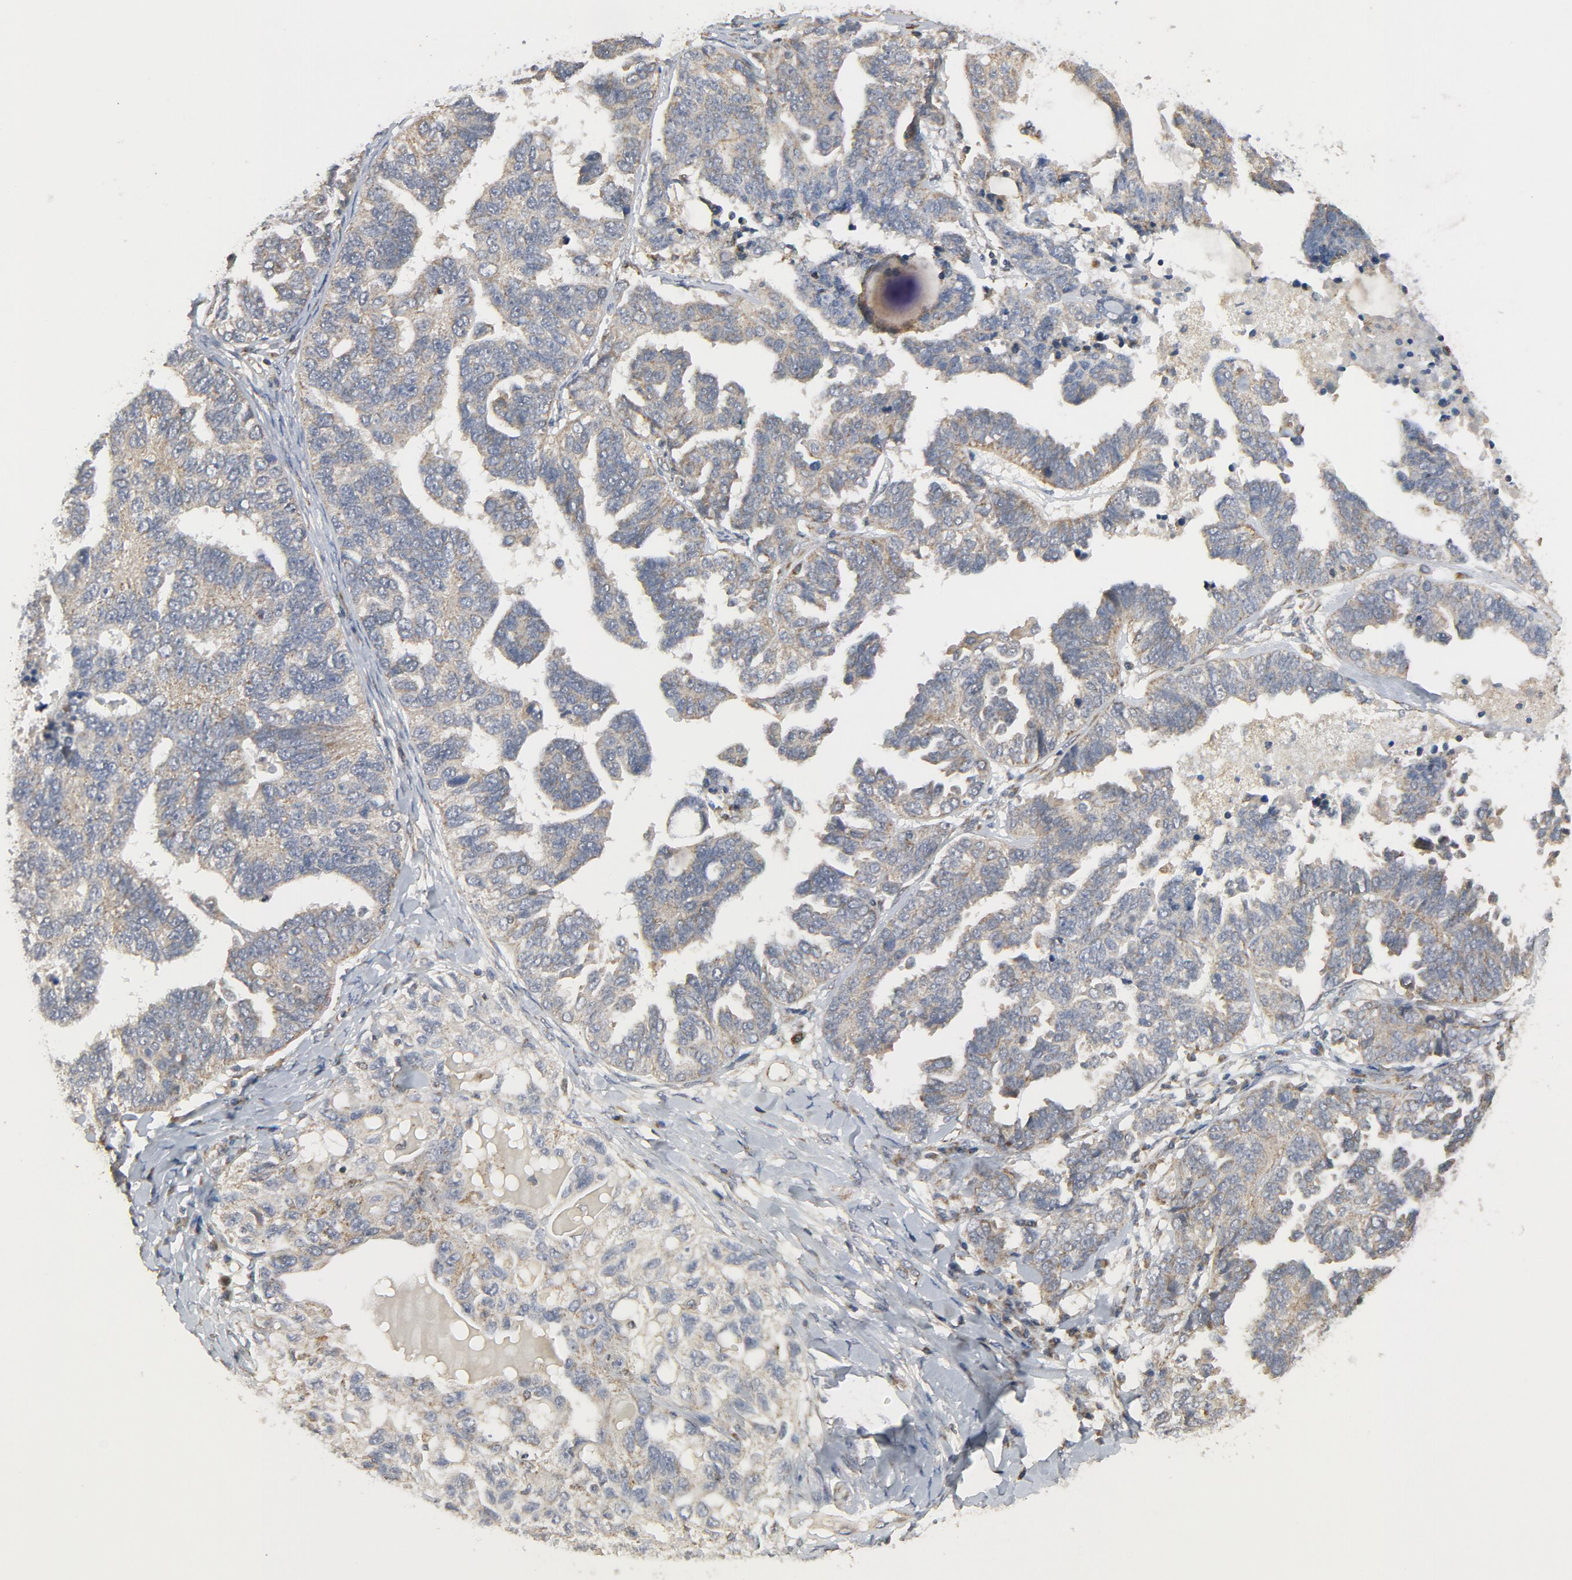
{"staining": {"intensity": "moderate", "quantity": ">75%", "location": "cytoplasmic/membranous"}, "tissue": "ovarian cancer", "cell_type": "Tumor cells", "image_type": "cancer", "snomed": [{"axis": "morphology", "description": "Cystadenocarcinoma, serous, NOS"}, {"axis": "topography", "description": "Ovary"}], "caption": "IHC image of neoplastic tissue: ovarian cancer stained using immunohistochemistry (IHC) displays medium levels of moderate protein expression localized specifically in the cytoplasmic/membranous of tumor cells, appearing as a cytoplasmic/membranous brown color.", "gene": "C14orf119", "patient": {"sex": "female", "age": 82}}